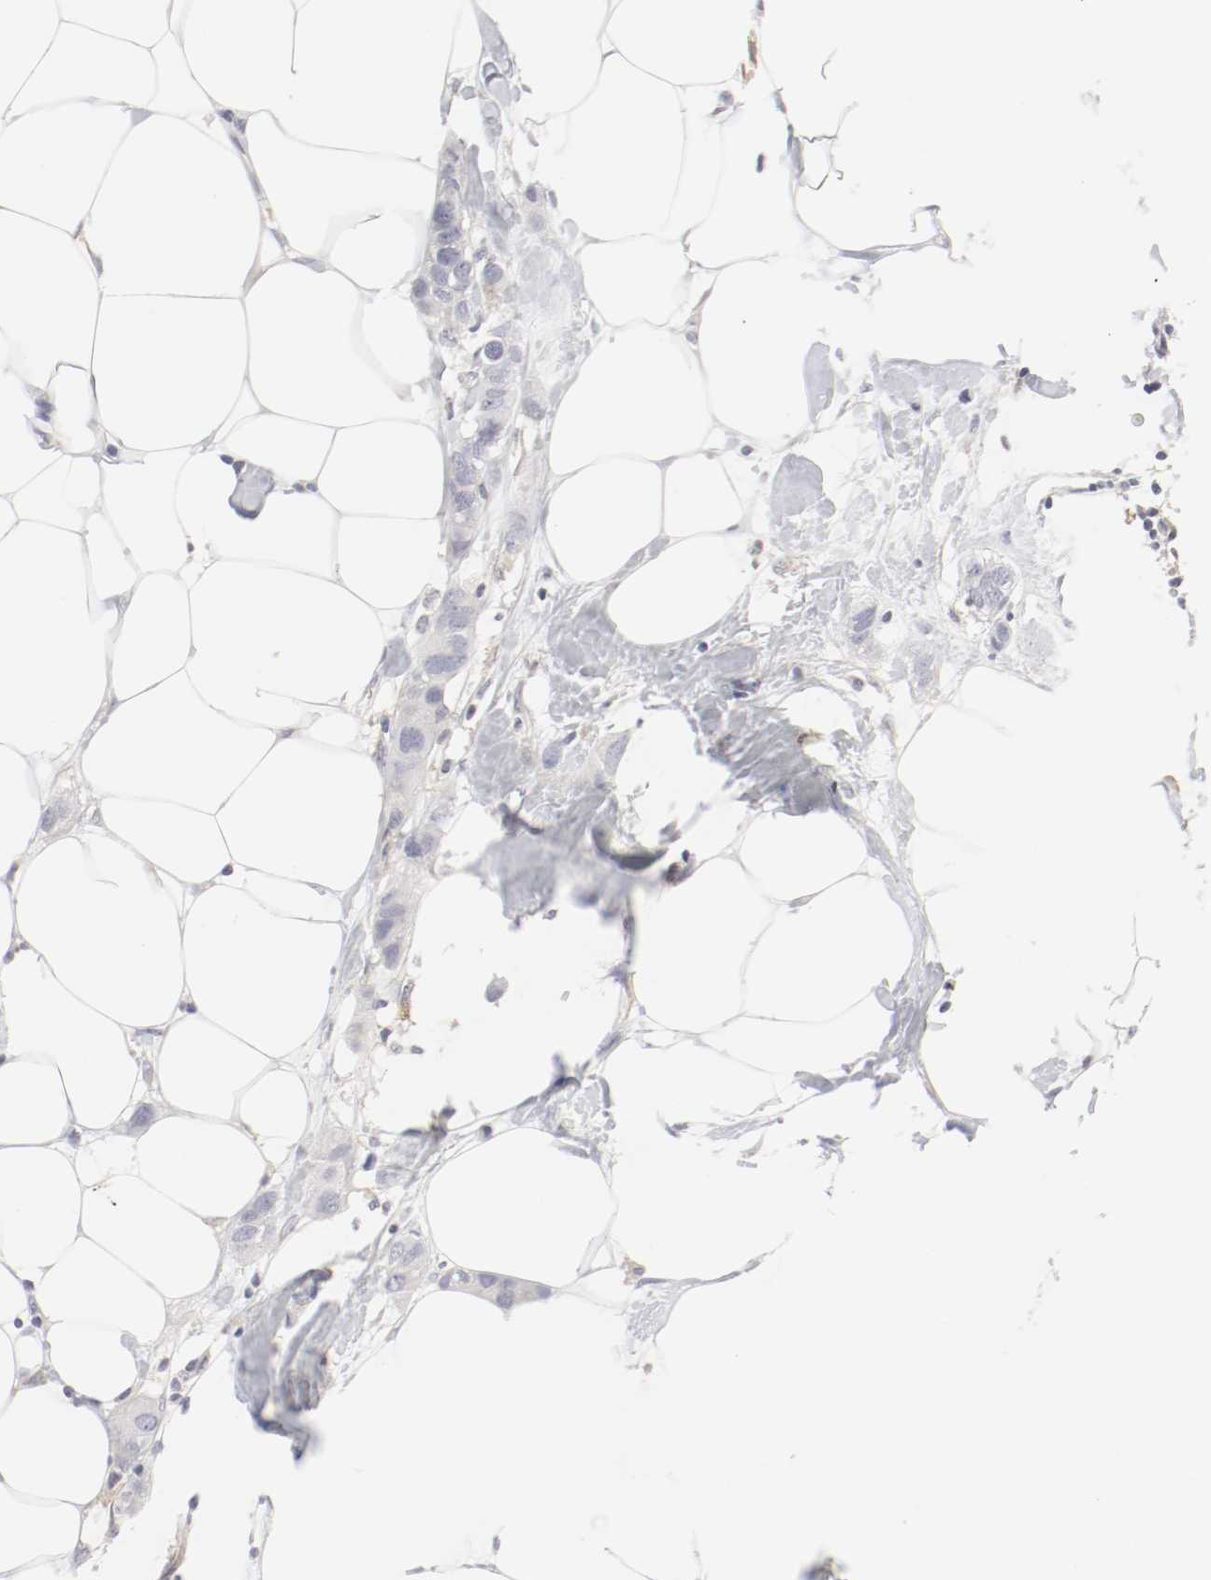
{"staining": {"intensity": "negative", "quantity": "none", "location": "none"}, "tissue": "breast cancer", "cell_type": "Tumor cells", "image_type": "cancer", "snomed": [{"axis": "morphology", "description": "Normal tissue, NOS"}, {"axis": "morphology", "description": "Duct carcinoma"}, {"axis": "topography", "description": "Breast"}], "caption": "This is an IHC micrograph of human breast invasive ductal carcinoma. There is no positivity in tumor cells.", "gene": "ITGAX", "patient": {"sex": "female", "age": 50}}